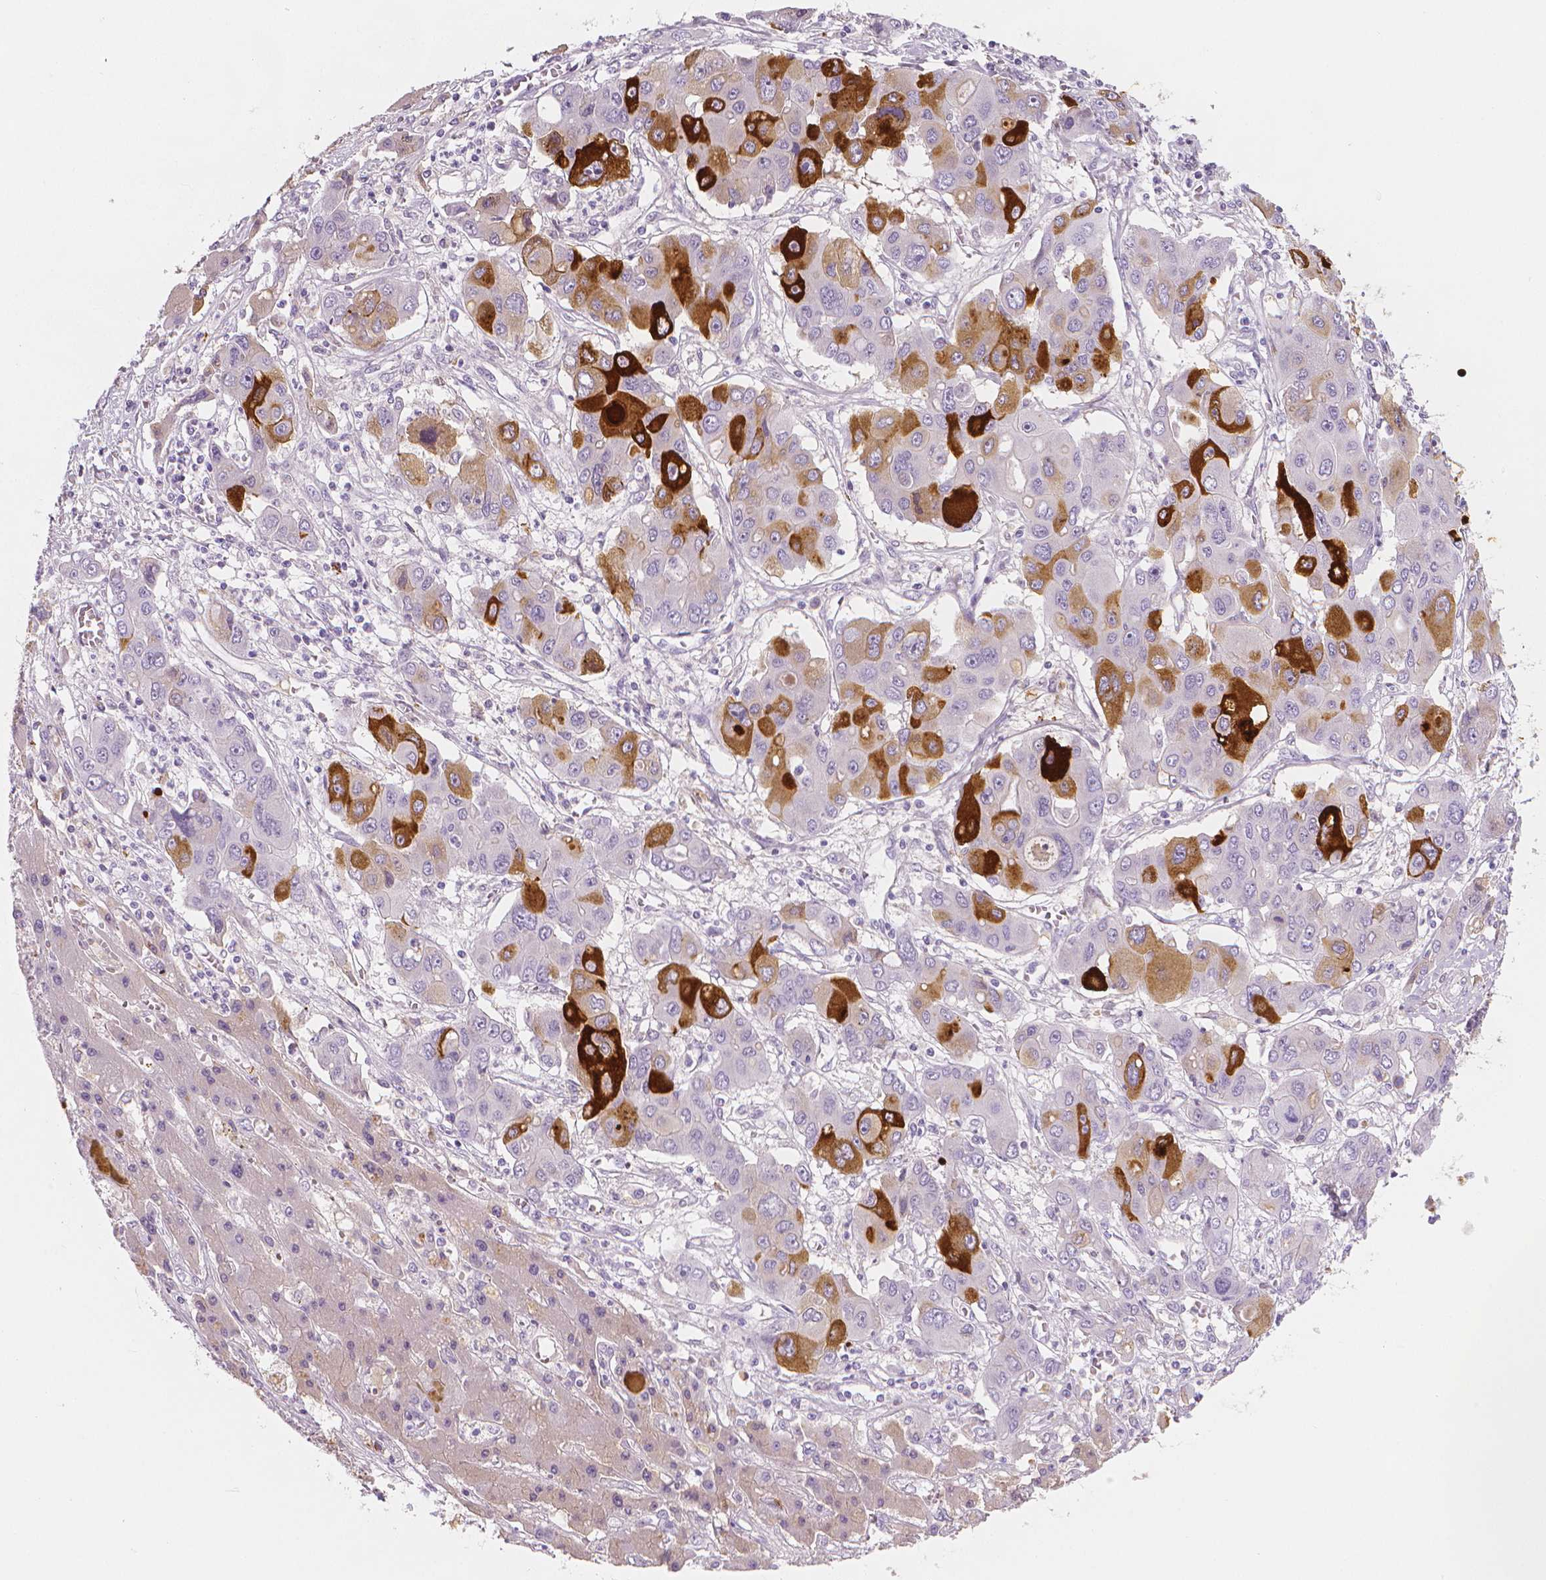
{"staining": {"intensity": "strong", "quantity": "<25%", "location": "cytoplasmic/membranous"}, "tissue": "liver cancer", "cell_type": "Tumor cells", "image_type": "cancer", "snomed": [{"axis": "morphology", "description": "Cholangiocarcinoma"}, {"axis": "topography", "description": "Liver"}], "caption": "The immunohistochemical stain labels strong cytoplasmic/membranous expression in tumor cells of liver cholangiocarcinoma tissue.", "gene": "APOA4", "patient": {"sex": "male", "age": 67}}